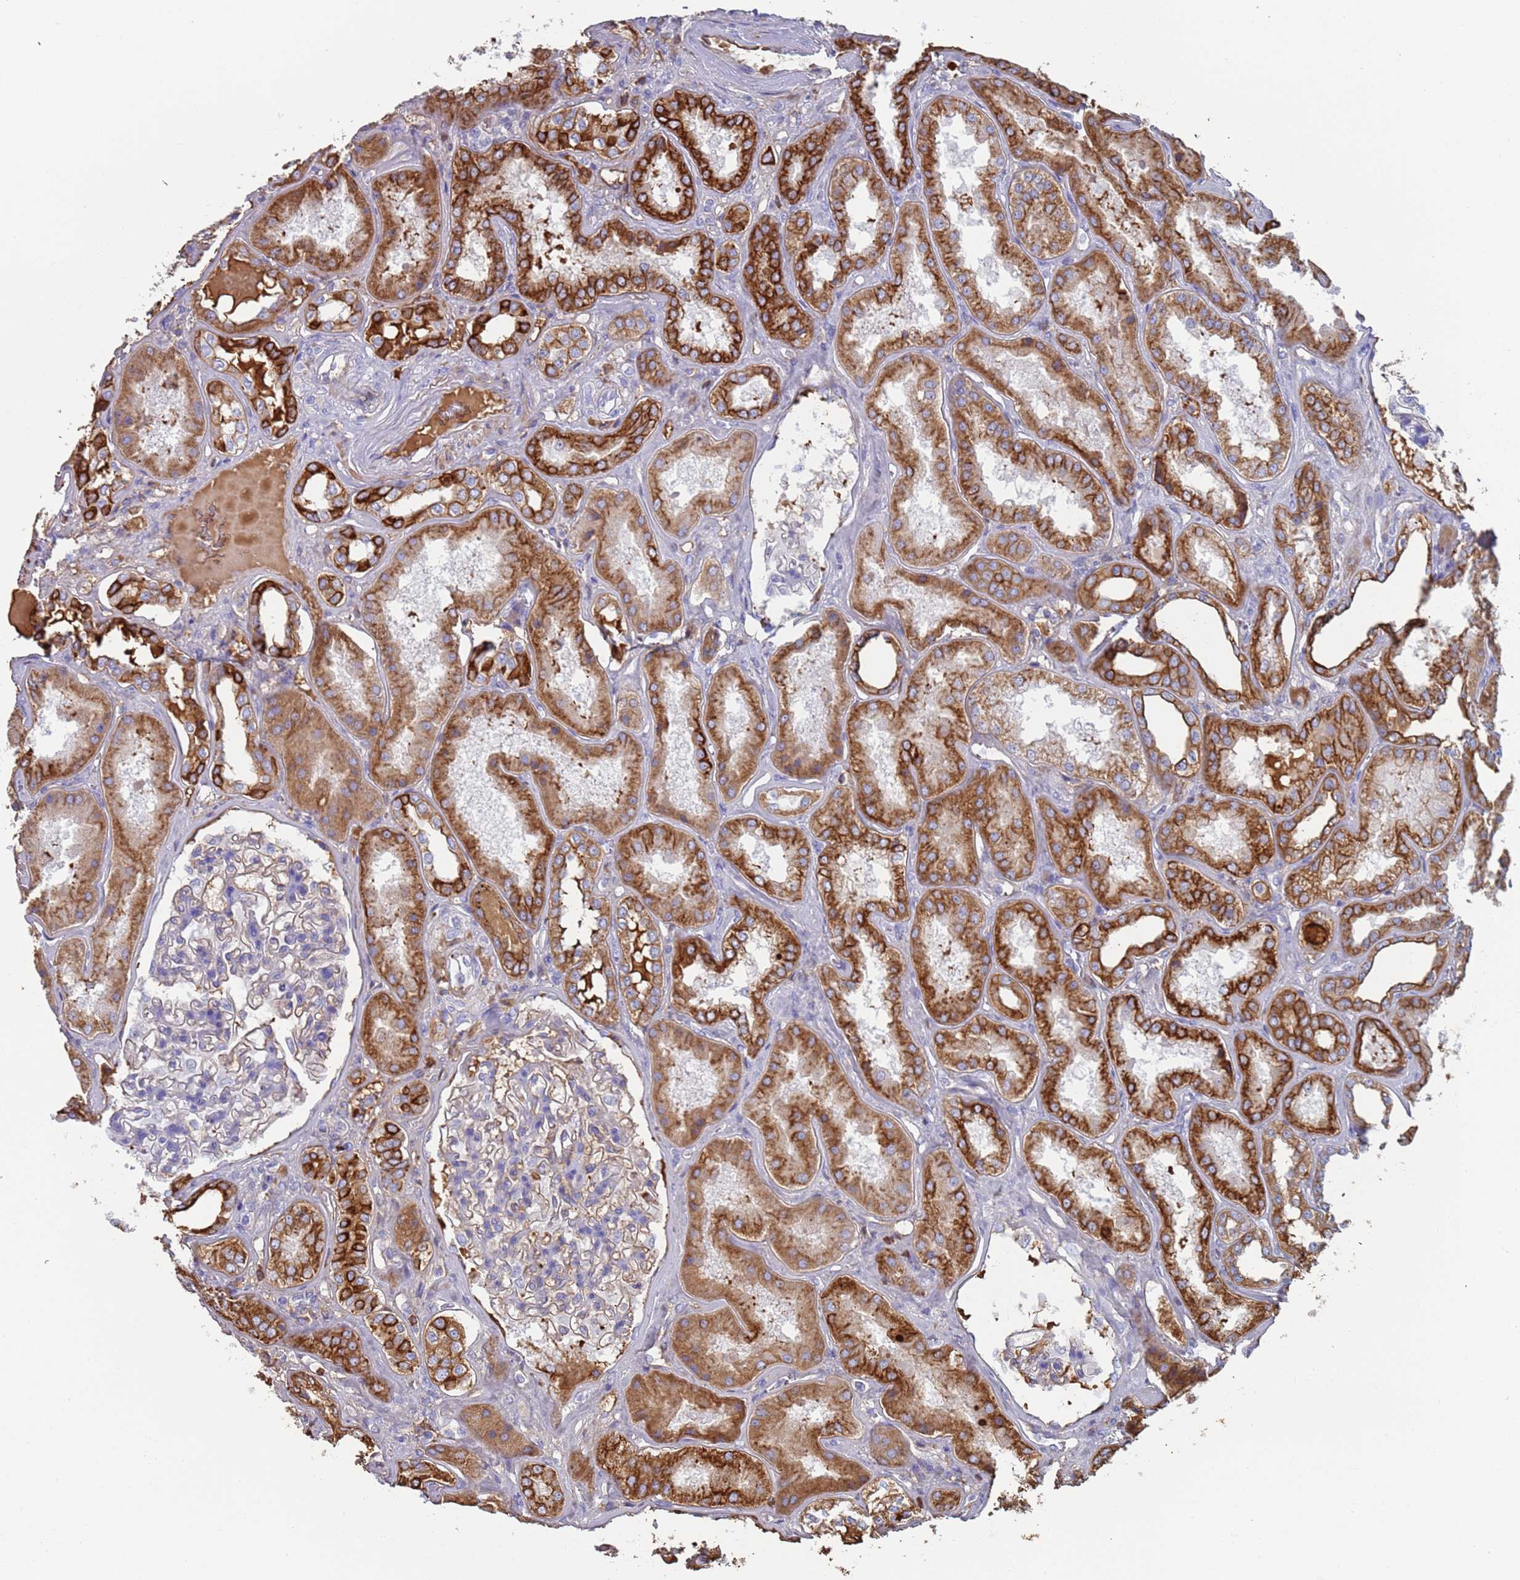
{"staining": {"intensity": "moderate", "quantity": "<25%", "location": "cytoplasmic/membranous"}, "tissue": "kidney", "cell_type": "Cells in glomeruli", "image_type": "normal", "snomed": [{"axis": "morphology", "description": "Normal tissue, NOS"}, {"axis": "topography", "description": "Kidney"}], "caption": "The micrograph displays immunohistochemical staining of normal kidney. There is moderate cytoplasmic/membranous positivity is appreciated in approximately <25% of cells in glomeruli. (brown staining indicates protein expression, while blue staining denotes nuclei).", "gene": "CYSLTR2", "patient": {"sex": "female", "age": 56}}